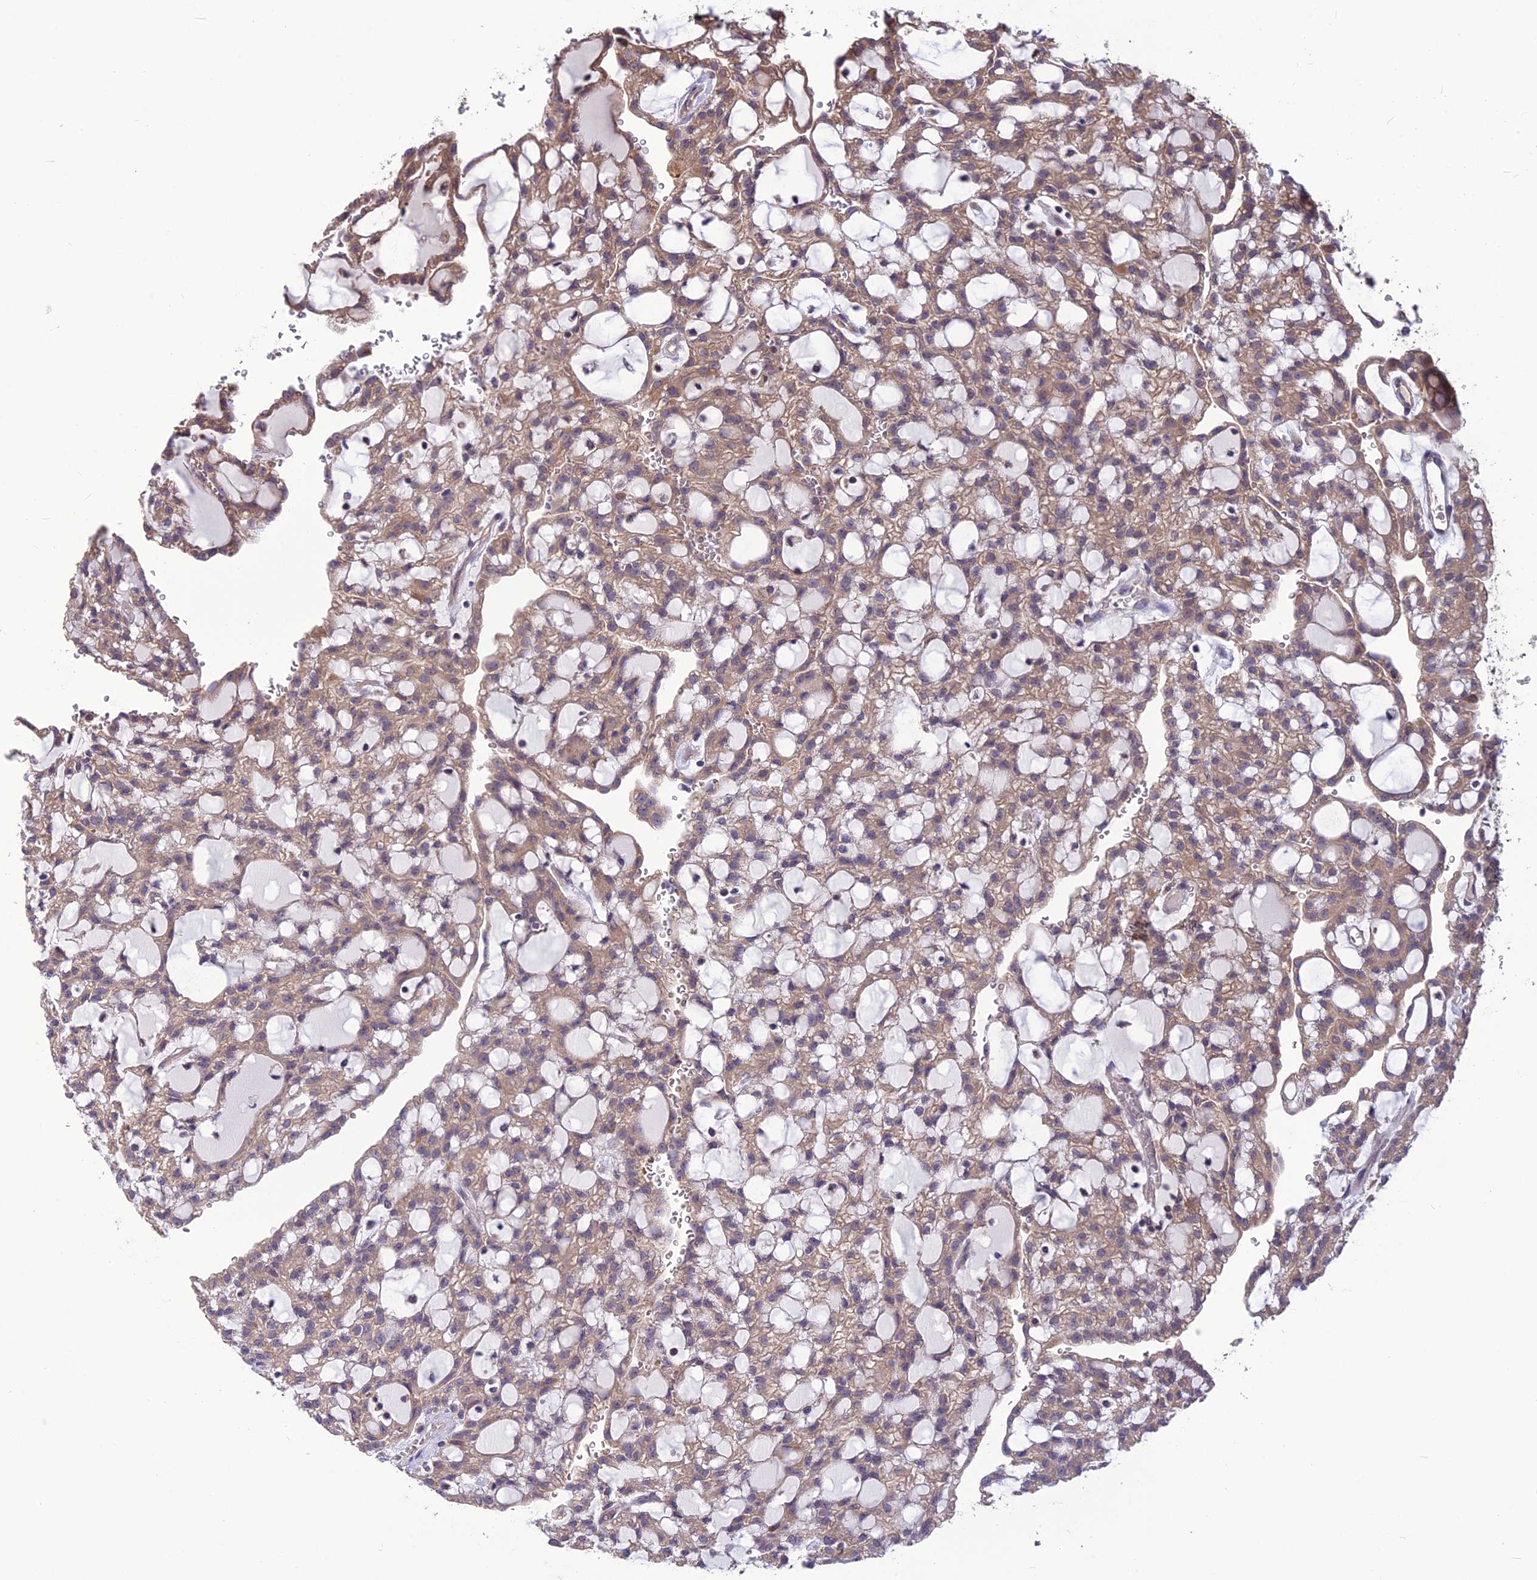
{"staining": {"intensity": "weak", "quantity": "25%-75%", "location": "cytoplasmic/membranous"}, "tissue": "renal cancer", "cell_type": "Tumor cells", "image_type": "cancer", "snomed": [{"axis": "morphology", "description": "Adenocarcinoma, NOS"}, {"axis": "topography", "description": "Kidney"}], "caption": "A histopathology image of human renal adenocarcinoma stained for a protein shows weak cytoplasmic/membranous brown staining in tumor cells.", "gene": "PSMF1", "patient": {"sex": "male", "age": 63}}